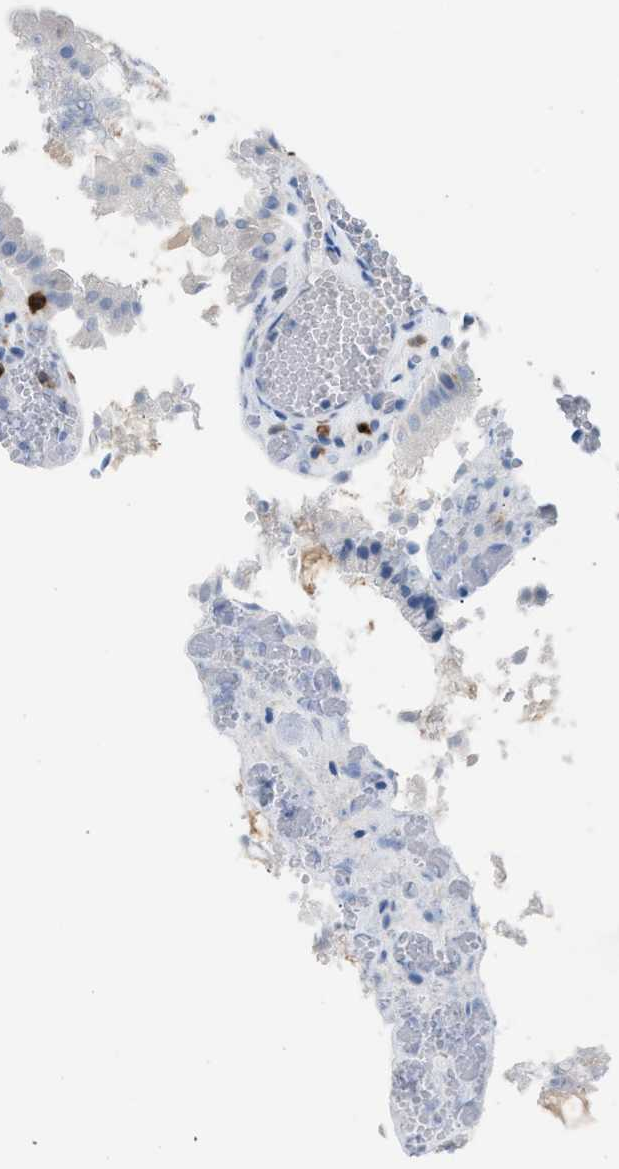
{"staining": {"intensity": "negative", "quantity": "none", "location": "none"}, "tissue": "gallbladder", "cell_type": "Glandular cells", "image_type": "normal", "snomed": [{"axis": "morphology", "description": "Normal tissue, NOS"}, {"axis": "topography", "description": "Gallbladder"}], "caption": "Human gallbladder stained for a protein using IHC shows no expression in glandular cells.", "gene": "CLEC10A", "patient": {"sex": "male", "age": 49}}